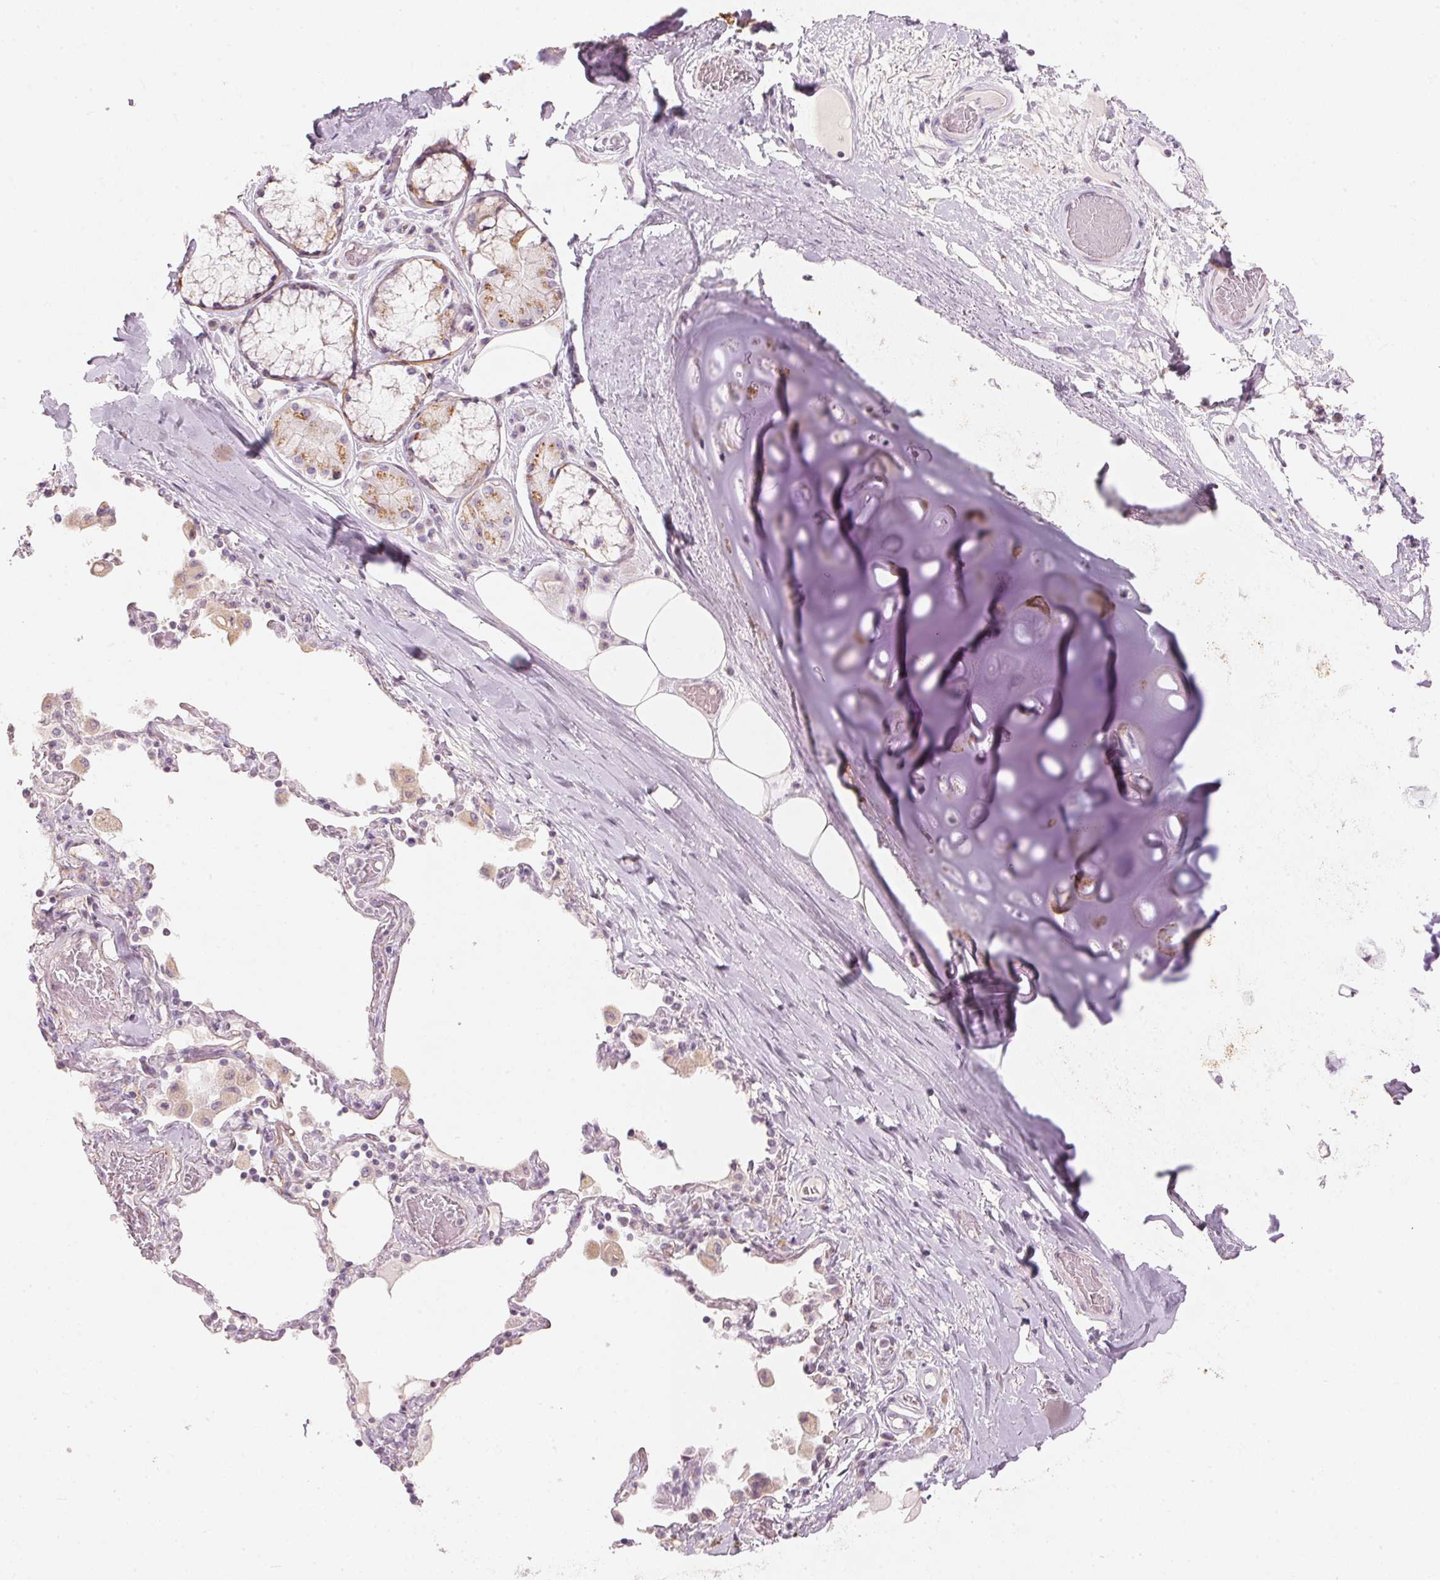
{"staining": {"intensity": "negative", "quantity": "none", "location": "none"}, "tissue": "adipose tissue", "cell_type": "Adipocytes", "image_type": "normal", "snomed": [{"axis": "morphology", "description": "Normal tissue, NOS"}, {"axis": "topography", "description": "Cartilage tissue"}, {"axis": "topography", "description": "Bronchus"}], "caption": "This is an immunohistochemistry (IHC) histopathology image of benign adipose tissue. There is no expression in adipocytes.", "gene": "DRAM2", "patient": {"sex": "male", "age": 64}}